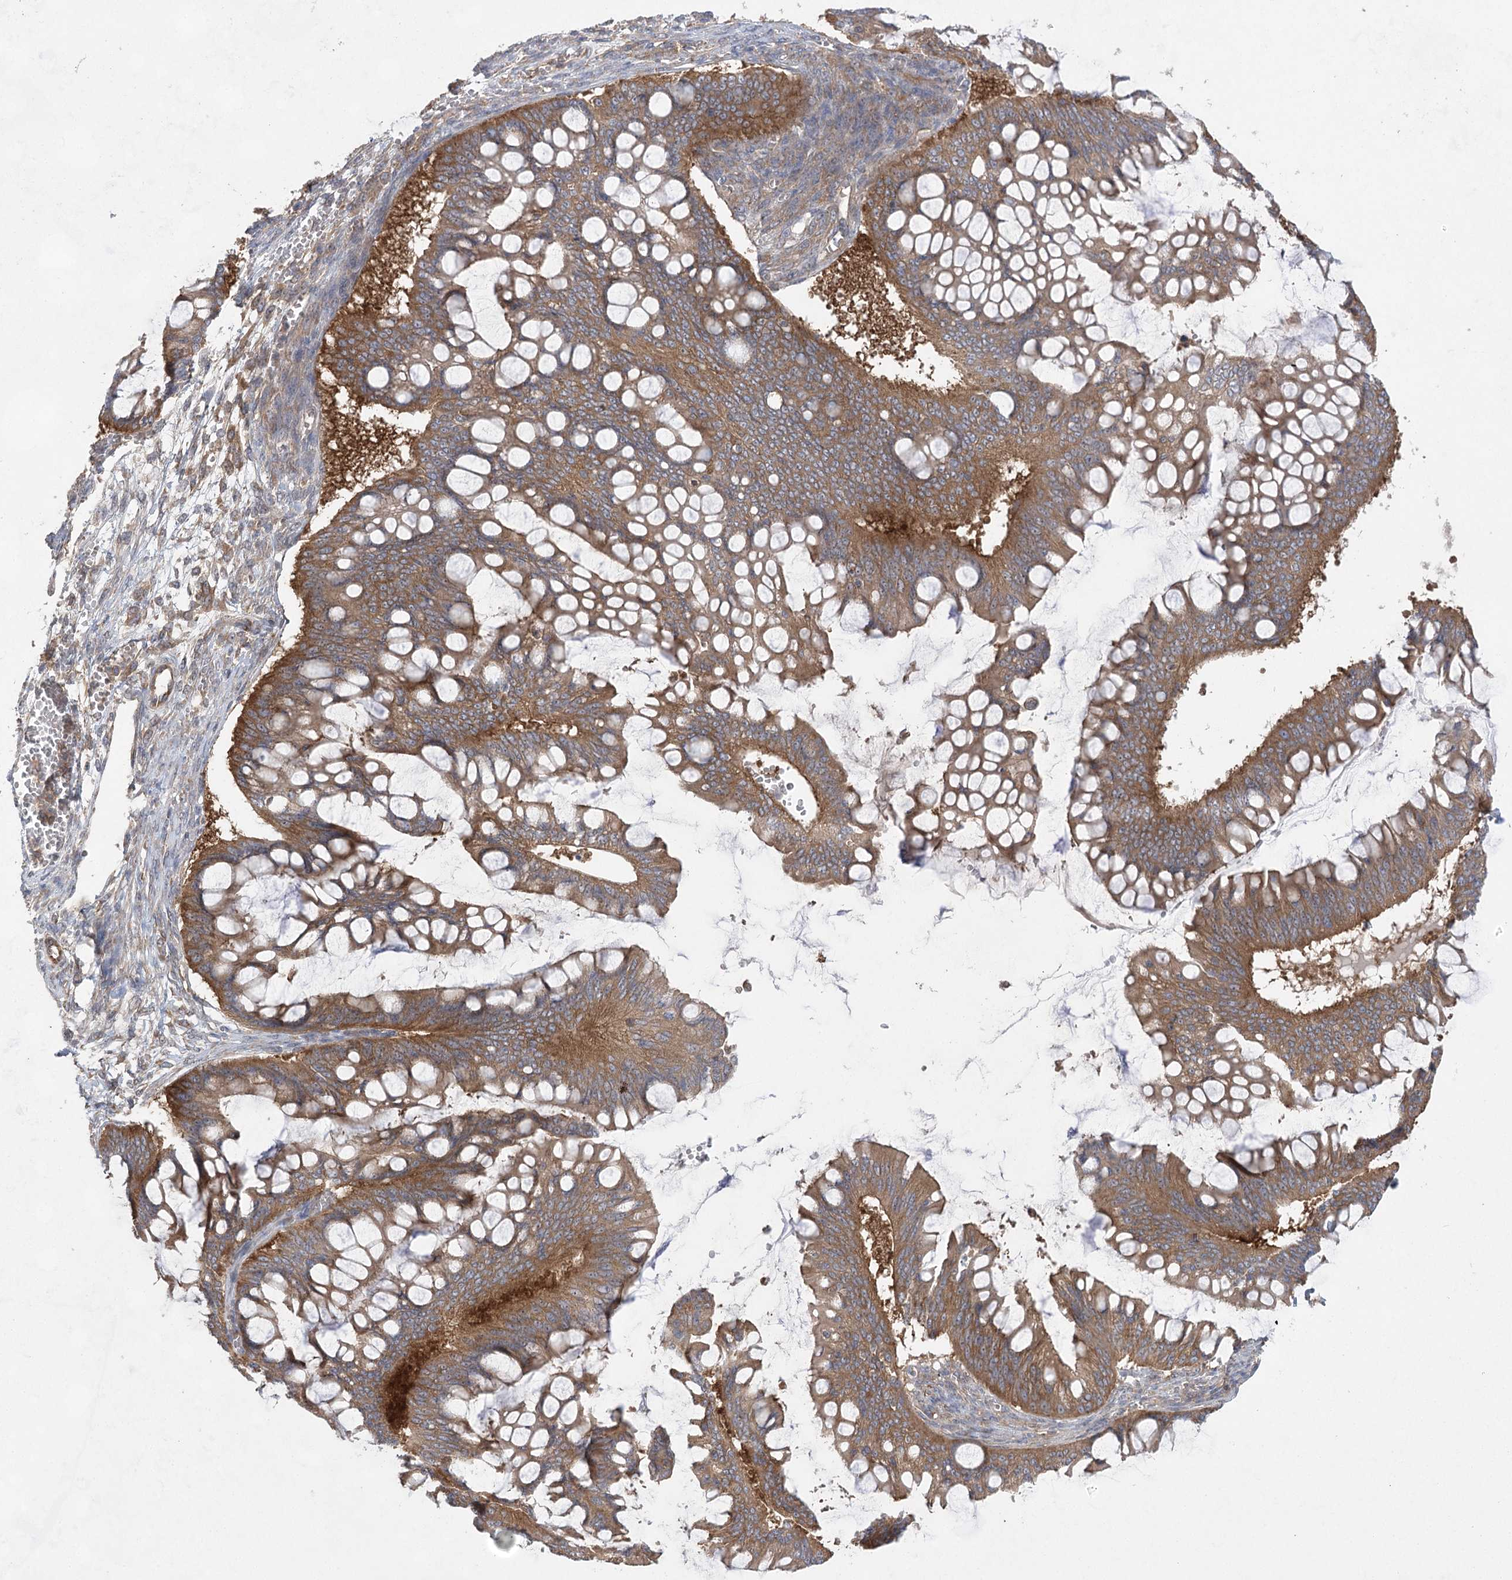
{"staining": {"intensity": "moderate", "quantity": ">75%", "location": "cytoplasmic/membranous"}, "tissue": "ovarian cancer", "cell_type": "Tumor cells", "image_type": "cancer", "snomed": [{"axis": "morphology", "description": "Cystadenocarcinoma, mucinous, NOS"}, {"axis": "topography", "description": "Ovary"}], "caption": "An immunohistochemistry (IHC) histopathology image of neoplastic tissue is shown. Protein staining in brown labels moderate cytoplasmic/membranous positivity in mucinous cystadenocarcinoma (ovarian) within tumor cells.", "gene": "EIF3A", "patient": {"sex": "female", "age": 73}}